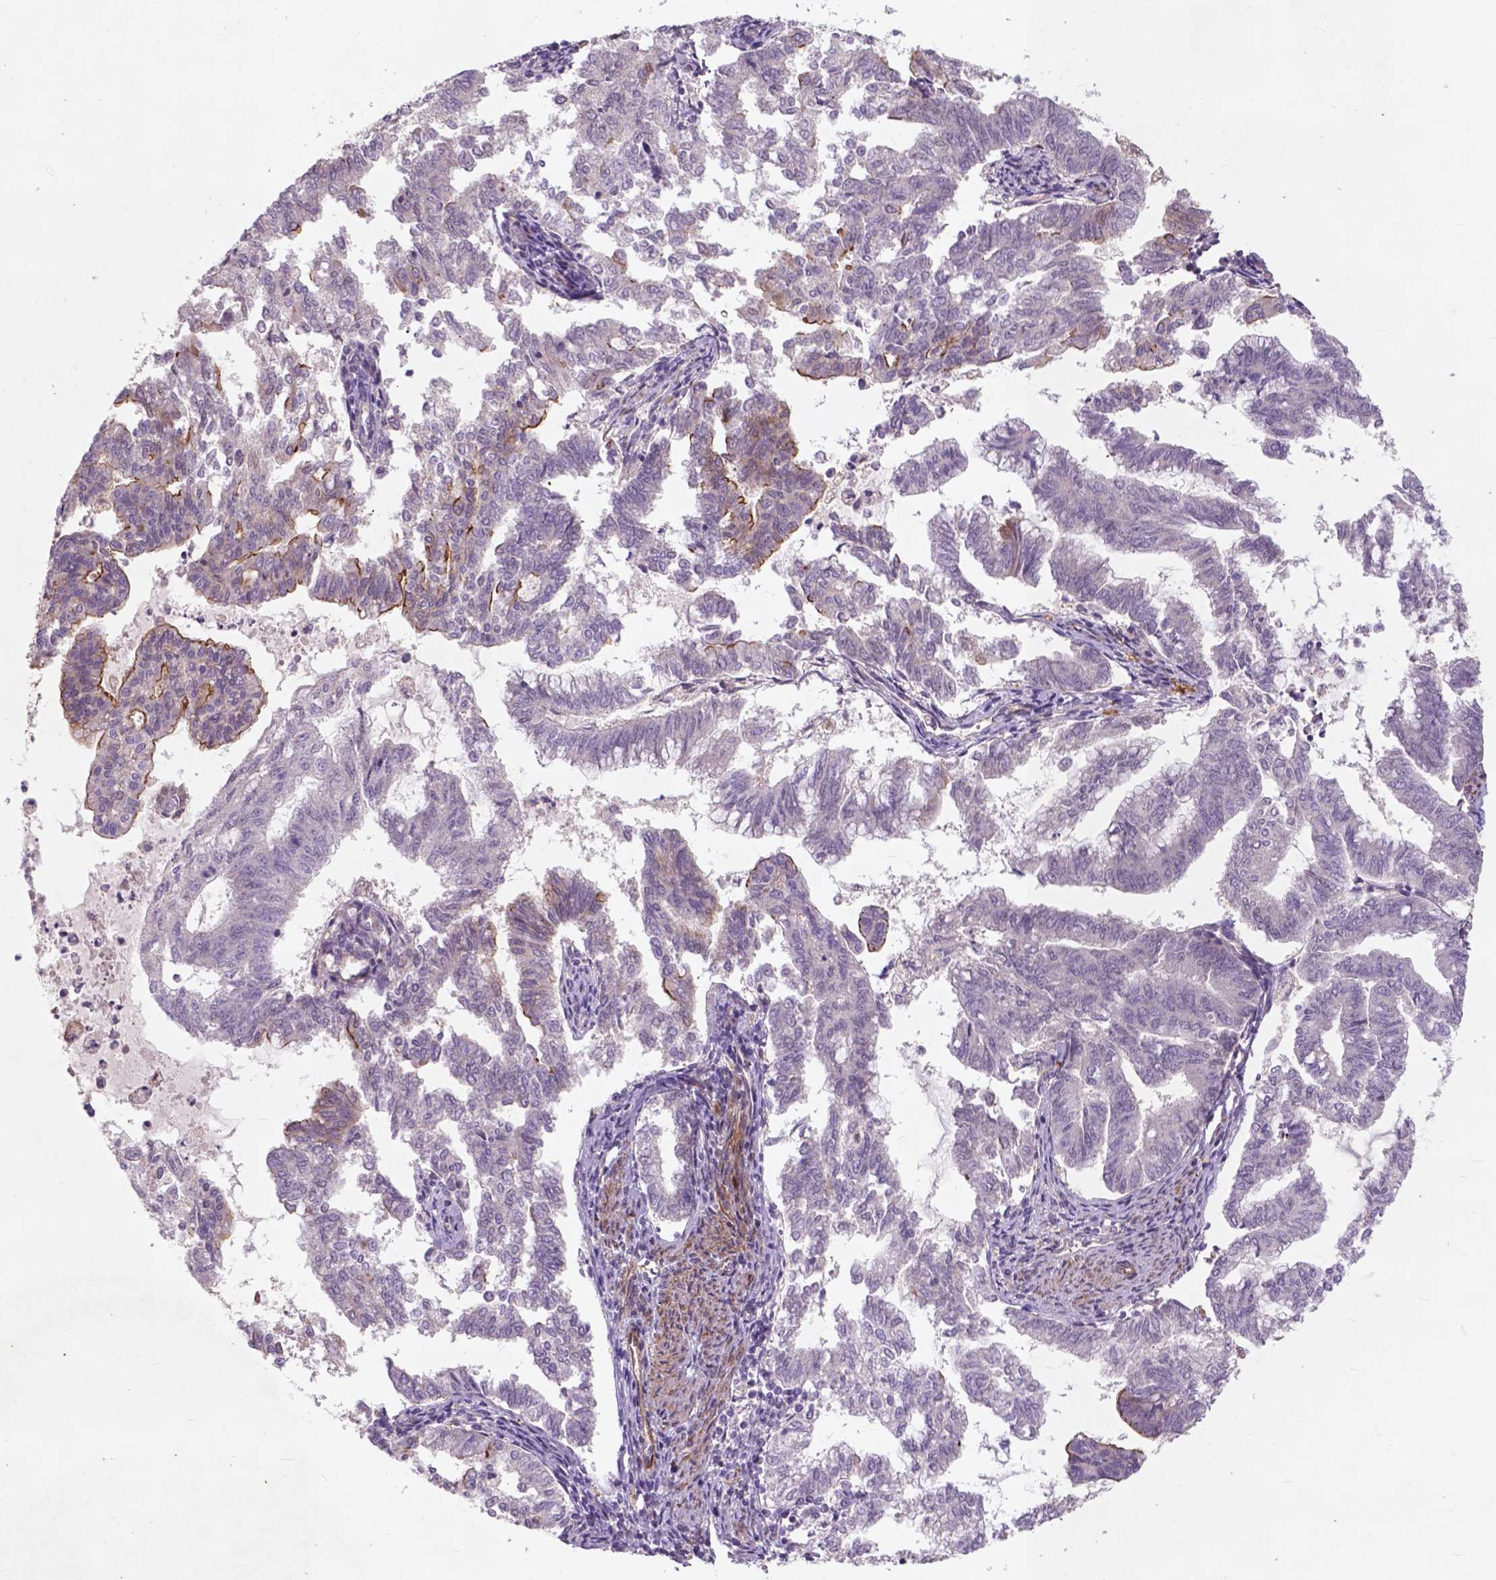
{"staining": {"intensity": "moderate", "quantity": "<25%", "location": "cytoplasmic/membranous"}, "tissue": "endometrial cancer", "cell_type": "Tumor cells", "image_type": "cancer", "snomed": [{"axis": "morphology", "description": "Adenocarcinoma, NOS"}, {"axis": "topography", "description": "Endometrium"}], "caption": "High-magnification brightfield microscopy of endometrial cancer stained with DAB (3,3'-diaminobenzidine) (brown) and counterstained with hematoxylin (blue). tumor cells exhibit moderate cytoplasmic/membranous staining is appreciated in approximately<25% of cells. (DAB (3,3'-diaminobenzidine) IHC, brown staining for protein, blue staining for nuclei).", "gene": "RFPL4B", "patient": {"sex": "female", "age": 79}}